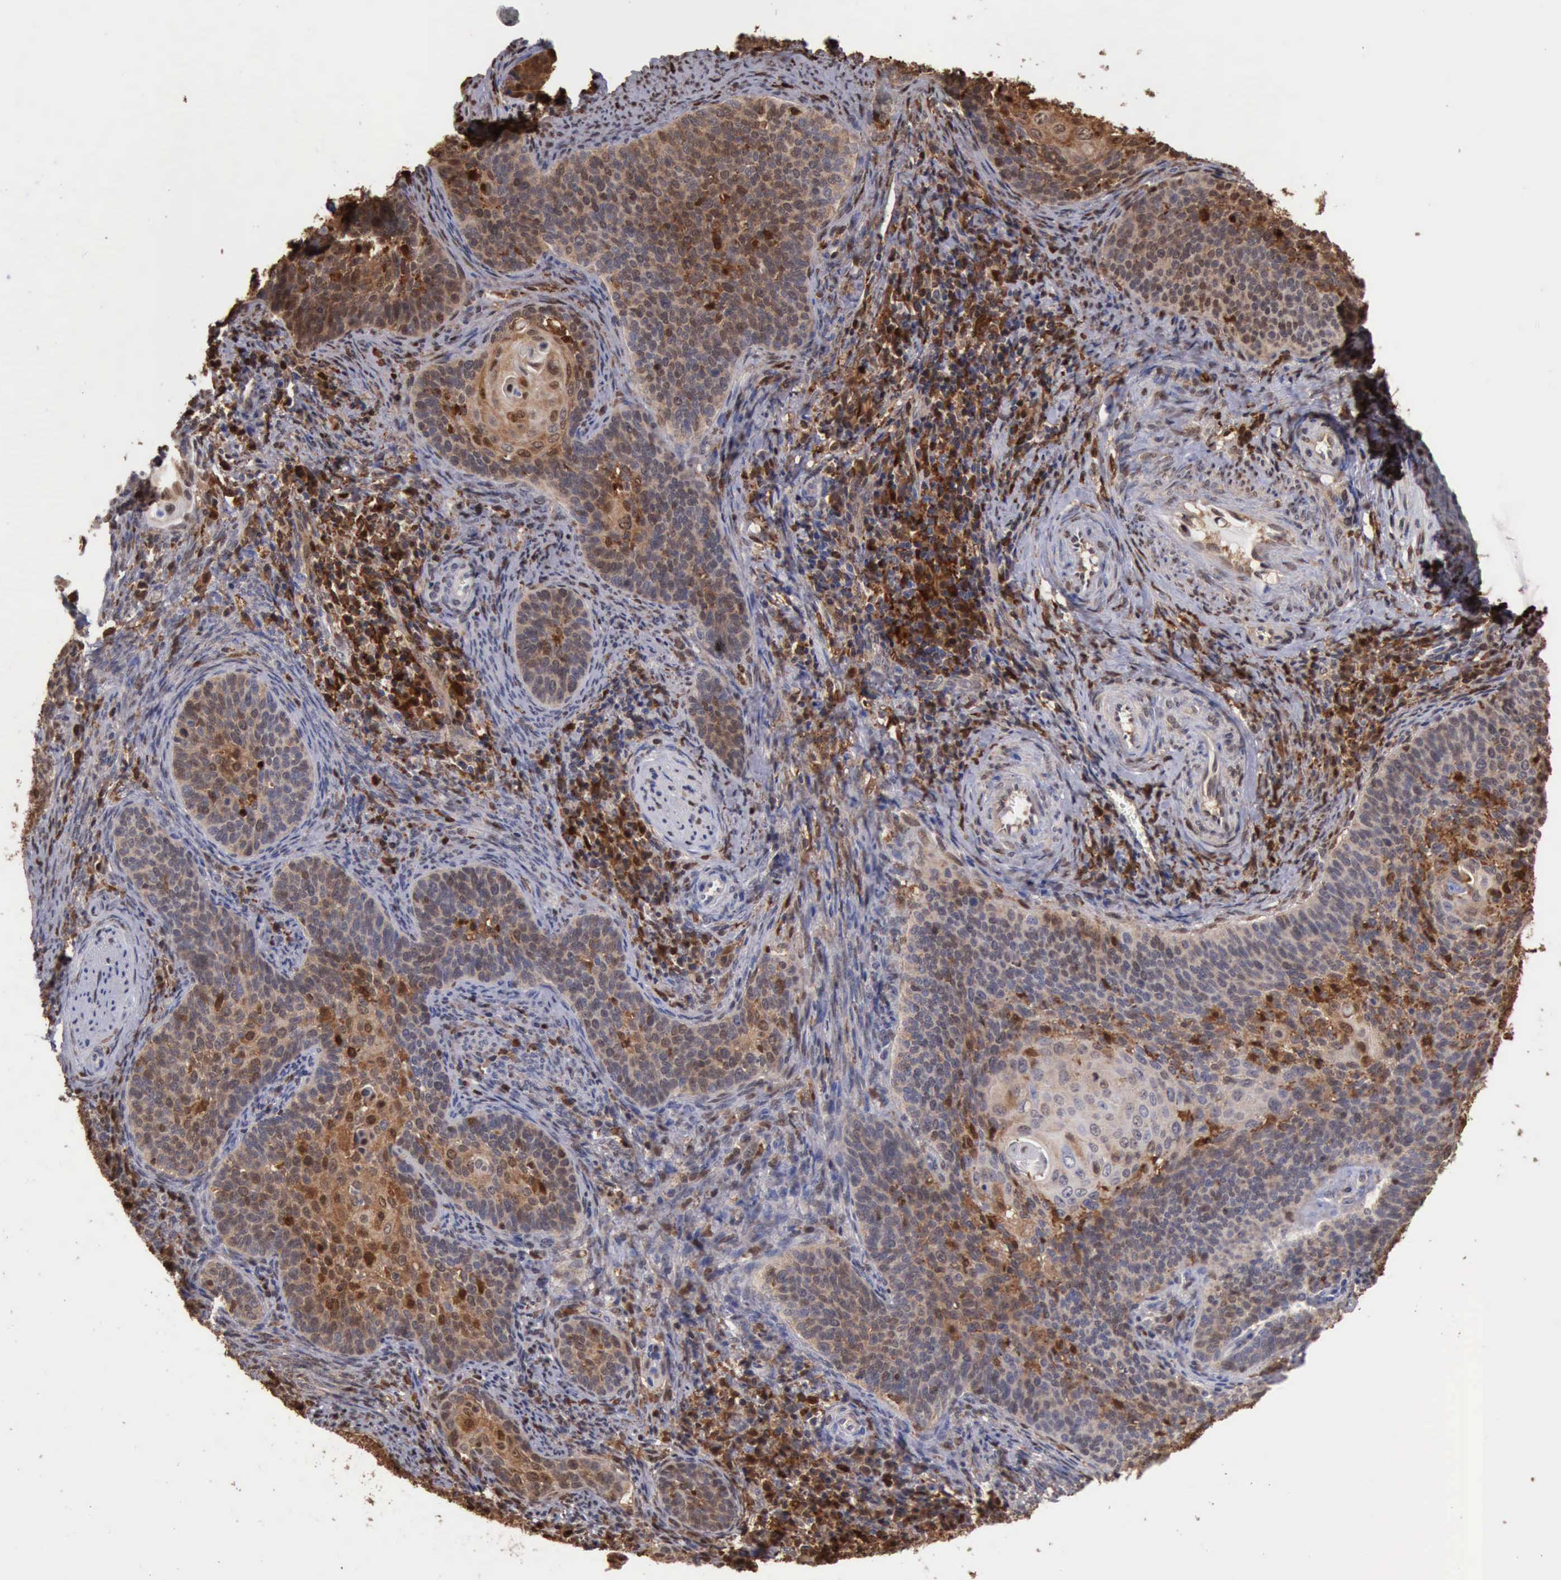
{"staining": {"intensity": "weak", "quantity": ">75%", "location": "cytoplasmic/membranous,nuclear"}, "tissue": "cervical cancer", "cell_type": "Tumor cells", "image_type": "cancer", "snomed": [{"axis": "morphology", "description": "Squamous cell carcinoma, NOS"}, {"axis": "topography", "description": "Cervix"}], "caption": "Protein staining exhibits weak cytoplasmic/membranous and nuclear staining in approximately >75% of tumor cells in cervical cancer.", "gene": "STAT1", "patient": {"sex": "female", "age": 33}}